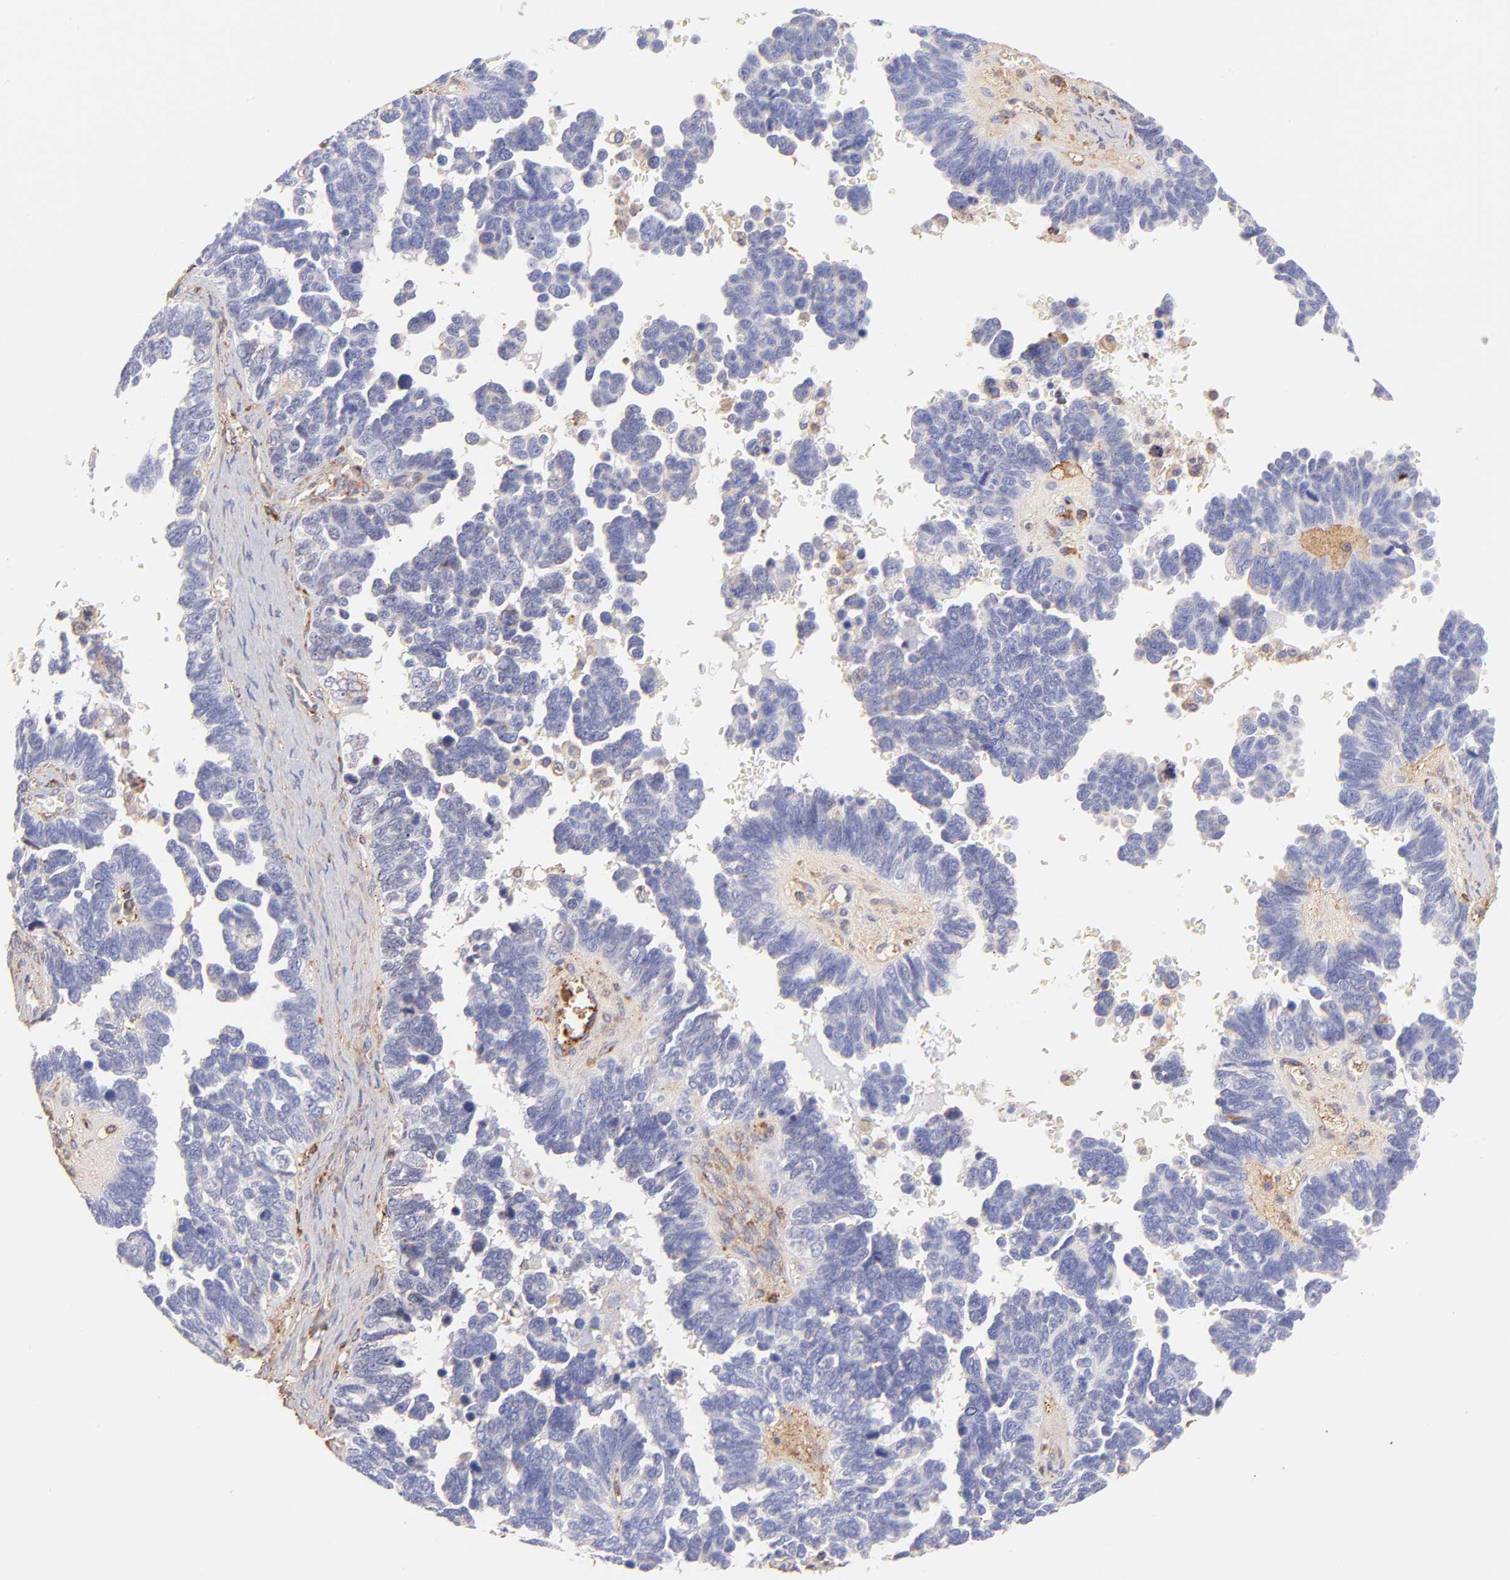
{"staining": {"intensity": "negative", "quantity": "none", "location": "none"}, "tissue": "ovarian cancer", "cell_type": "Tumor cells", "image_type": "cancer", "snomed": [{"axis": "morphology", "description": "Cystadenocarcinoma, serous, NOS"}, {"axis": "topography", "description": "Ovary"}], "caption": "High power microscopy micrograph of an immunohistochemistry photomicrograph of serous cystadenocarcinoma (ovarian), revealing no significant expression in tumor cells.", "gene": "BGN", "patient": {"sex": "female", "age": 69}}